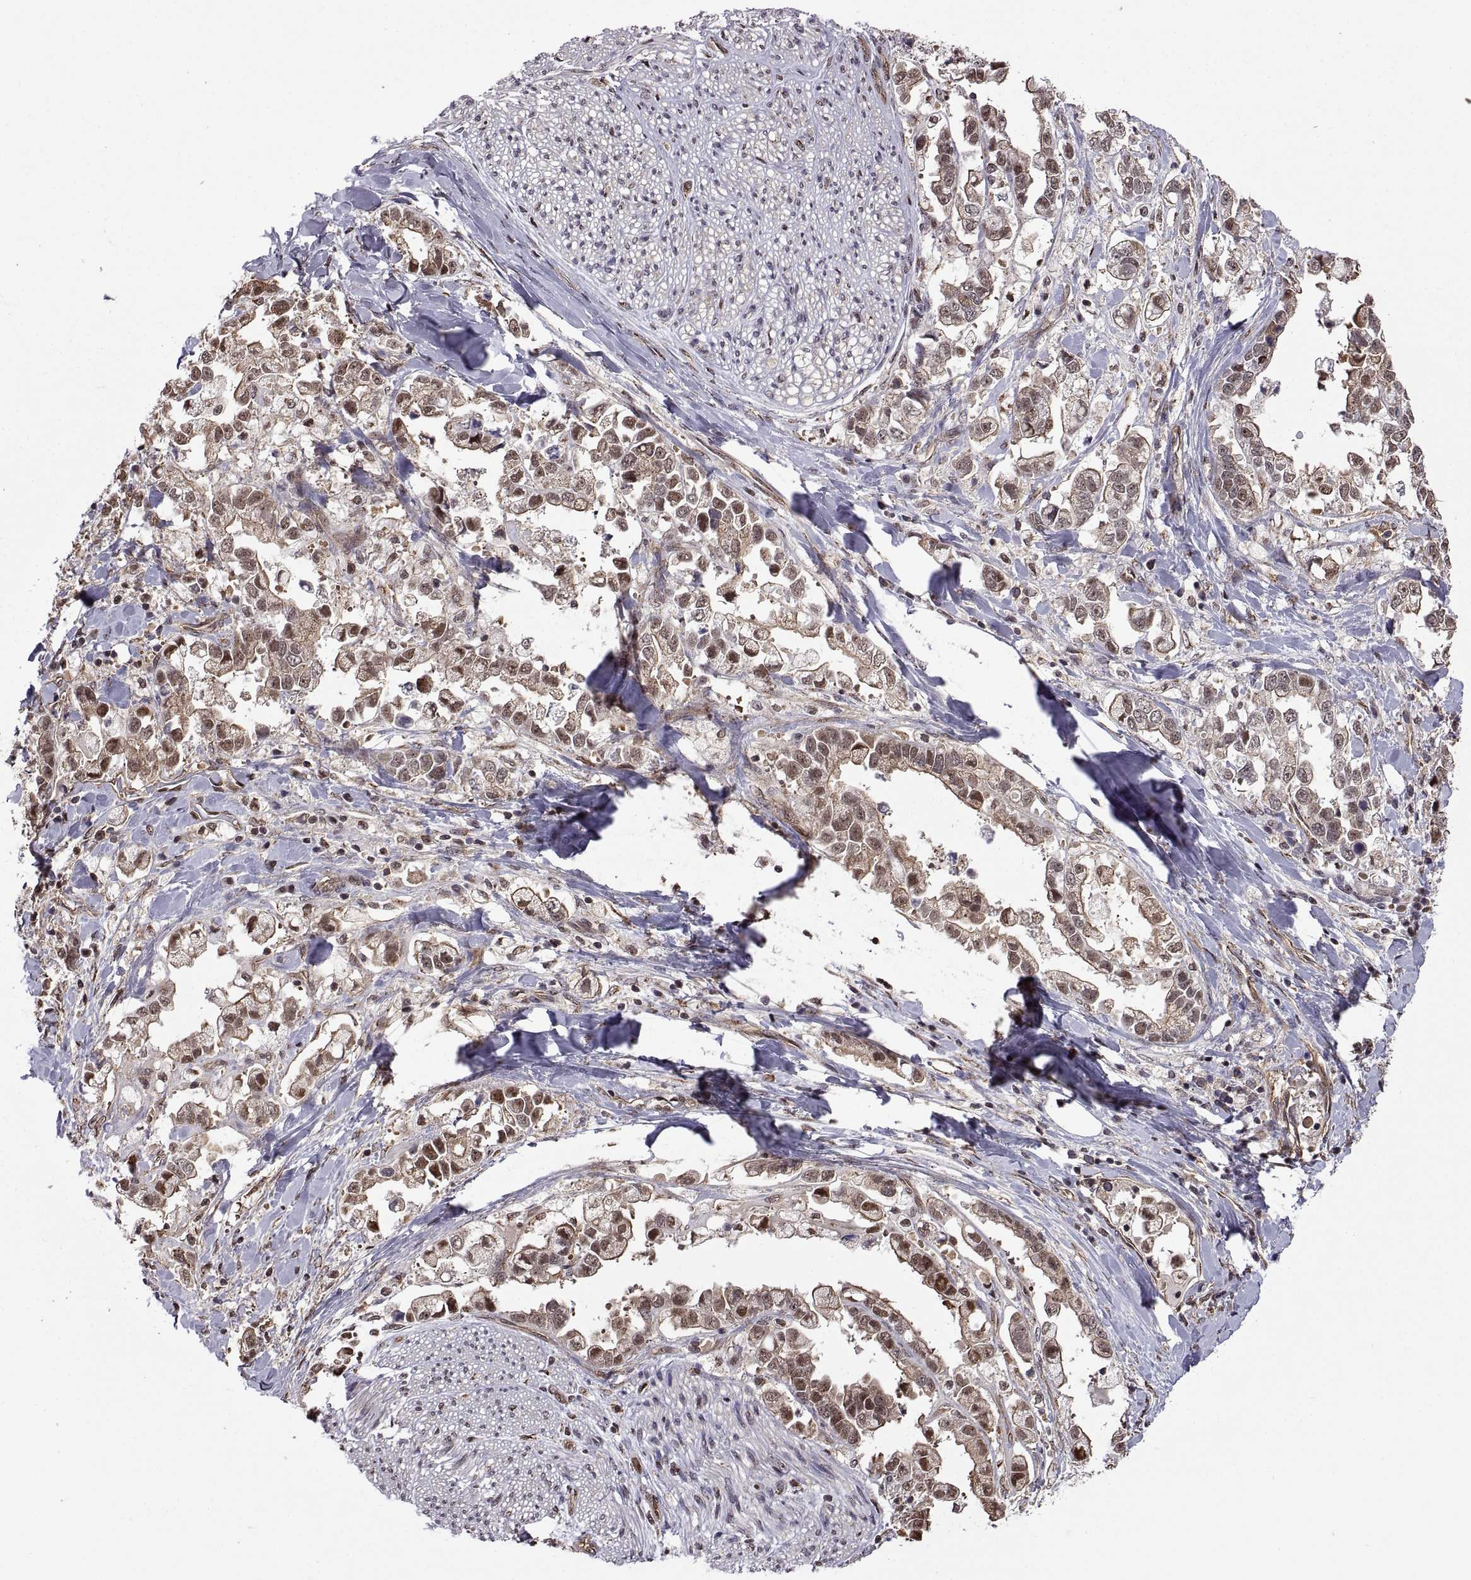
{"staining": {"intensity": "moderate", "quantity": "<25%", "location": "nuclear"}, "tissue": "stomach cancer", "cell_type": "Tumor cells", "image_type": "cancer", "snomed": [{"axis": "morphology", "description": "Adenocarcinoma, NOS"}, {"axis": "topography", "description": "Stomach"}], "caption": "Protein expression analysis of adenocarcinoma (stomach) displays moderate nuclear staining in about <25% of tumor cells. The staining is performed using DAB (3,3'-diaminobenzidine) brown chromogen to label protein expression. The nuclei are counter-stained blue using hematoxylin.", "gene": "ARRB1", "patient": {"sex": "male", "age": 59}}